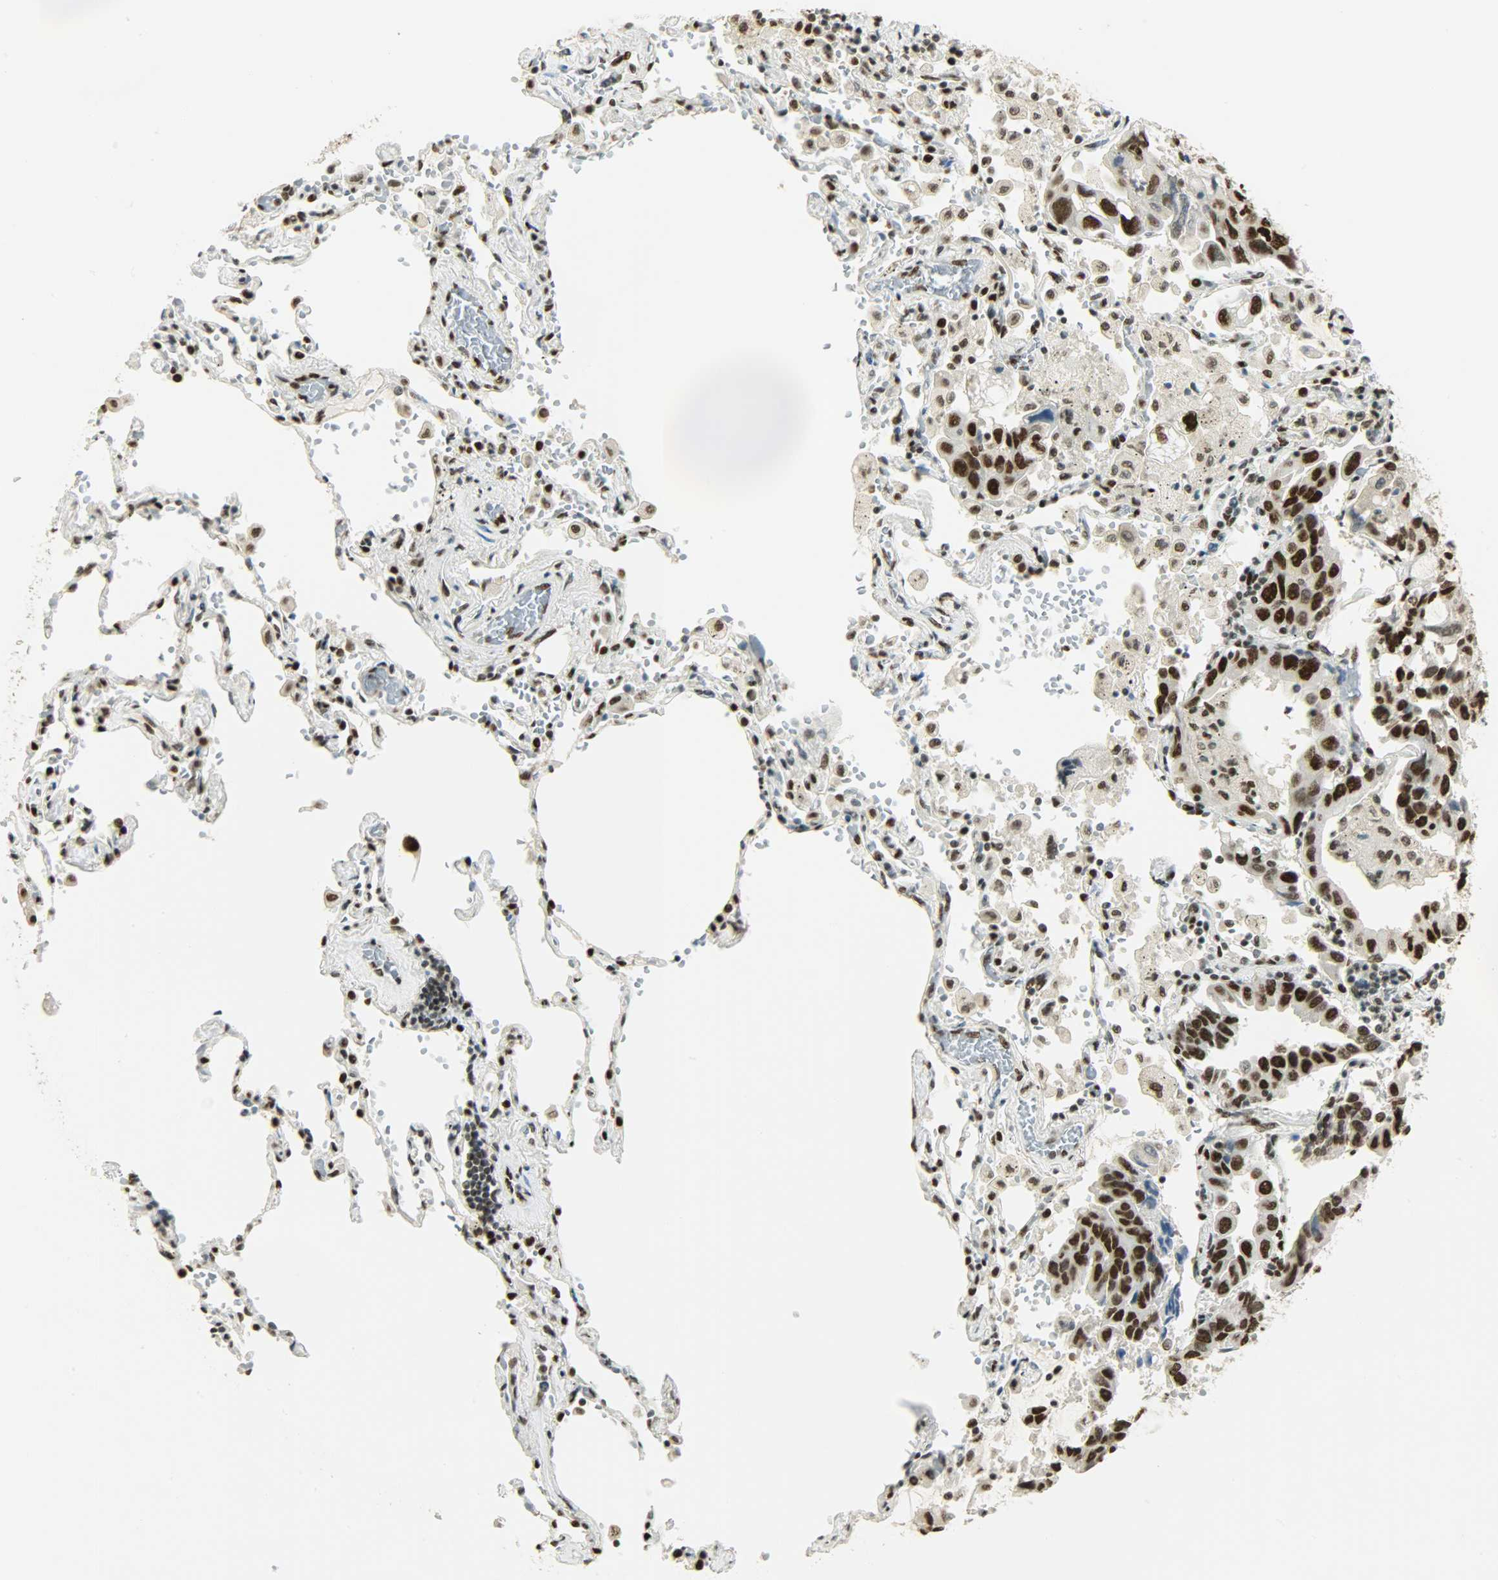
{"staining": {"intensity": "strong", "quantity": ">75%", "location": "nuclear"}, "tissue": "lung cancer", "cell_type": "Tumor cells", "image_type": "cancer", "snomed": [{"axis": "morphology", "description": "Adenocarcinoma, NOS"}, {"axis": "topography", "description": "Lung"}], "caption": "Immunohistochemistry (IHC) of lung cancer (adenocarcinoma) exhibits high levels of strong nuclear expression in about >75% of tumor cells.", "gene": "MYEF2", "patient": {"sex": "male", "age": 64}}